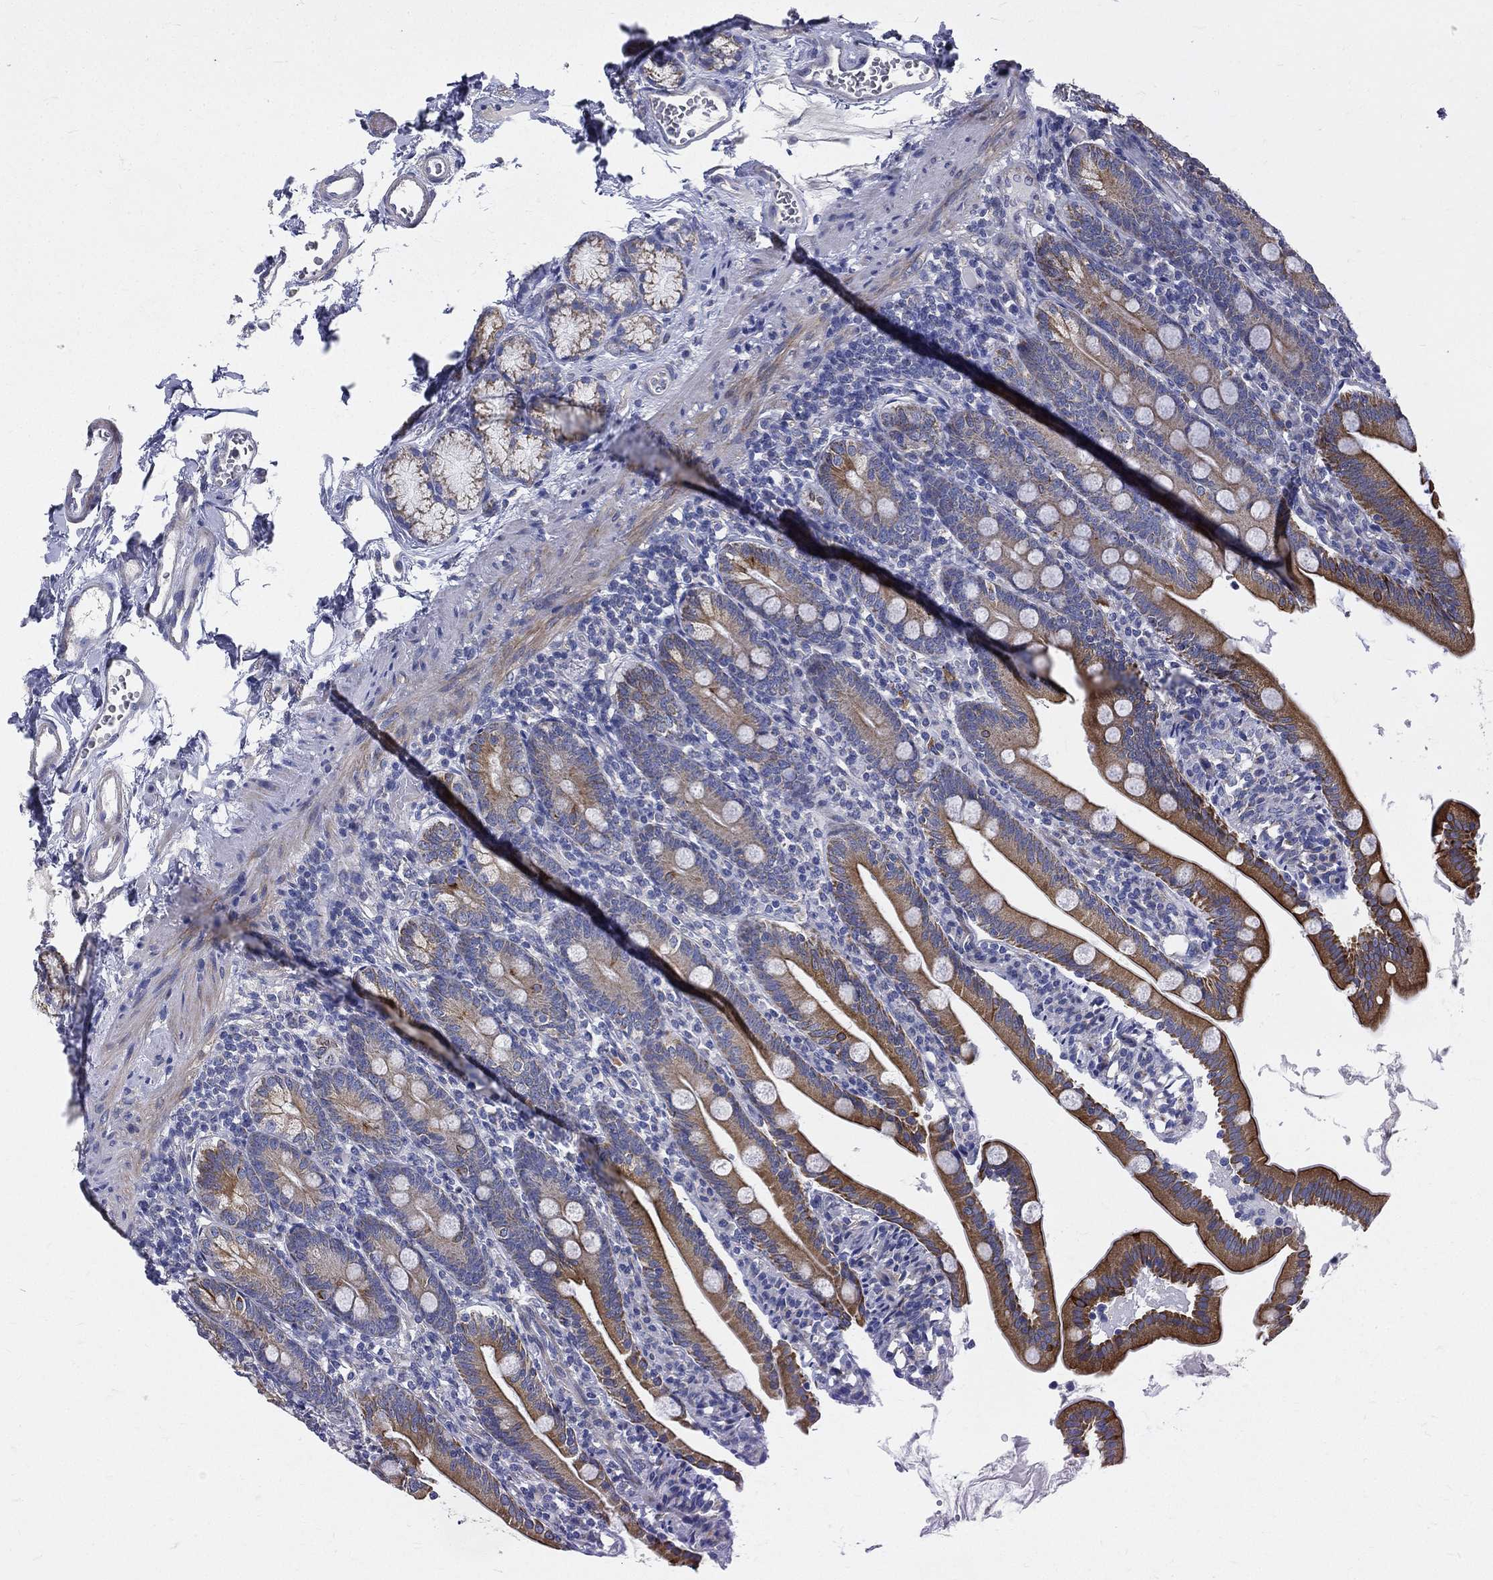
{"staining": {"intensity": "moderate", "quantity": ">75%", "location": "cytoplasmic/membranous"}, "tissue": "duodenum", "cell_type": "Glandular cells", "image_type": "normal", "snomed": [{"axis": "morphology", "description": "Normal tissue, NOS"}, {"axis": "topography", "description": "Duodenum"}], "caption": "Benign duodenum demonstrates moderate cytoplasmic/membranous positivity in about >75% of glandular cells, visualized by immunohistochemistry. (brown staining indicates protein expression, while blue staining denotes nuclei).", "gene": "PWWP3A", "patient": {"sex": "female", "age": 67}}